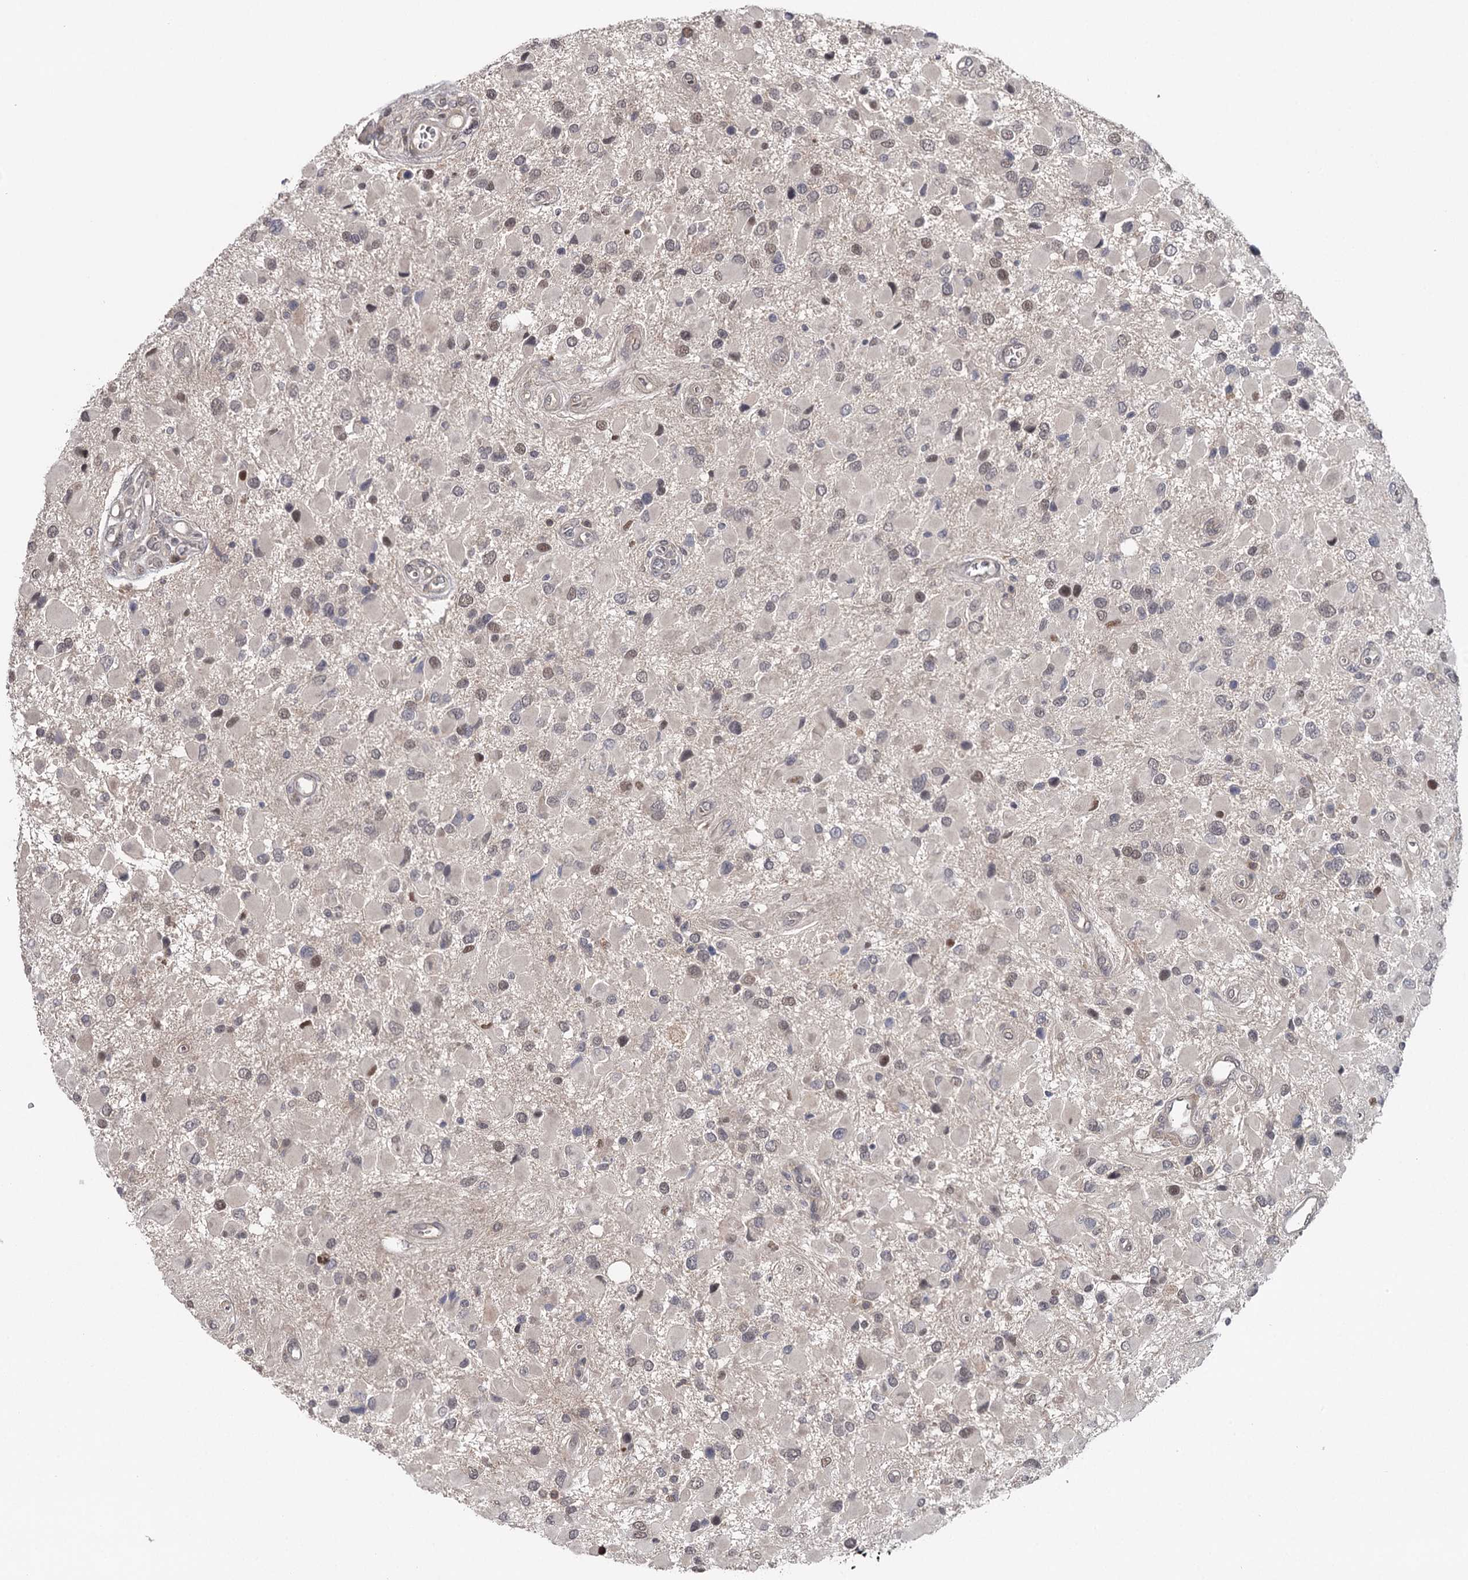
{"staining": {"intensity": "weak", "quantity": "<25%", "location": "nuclear"}, "tissue": "glioma", "cell_type": "Tumor cells", "image_type": "cancer", "snomed": [{"axis": "morphology", "description": "Glioma, malignant, High grade"}, {"axis": "topography", "description": "Brain"}], "caption": "DAB immunohistochemical staining of human malignant high-grade glioma demonstrates no significant expression in tumor cells.", "gene": "GTSF1", "patient": {"sex": "male", "age": 53}}